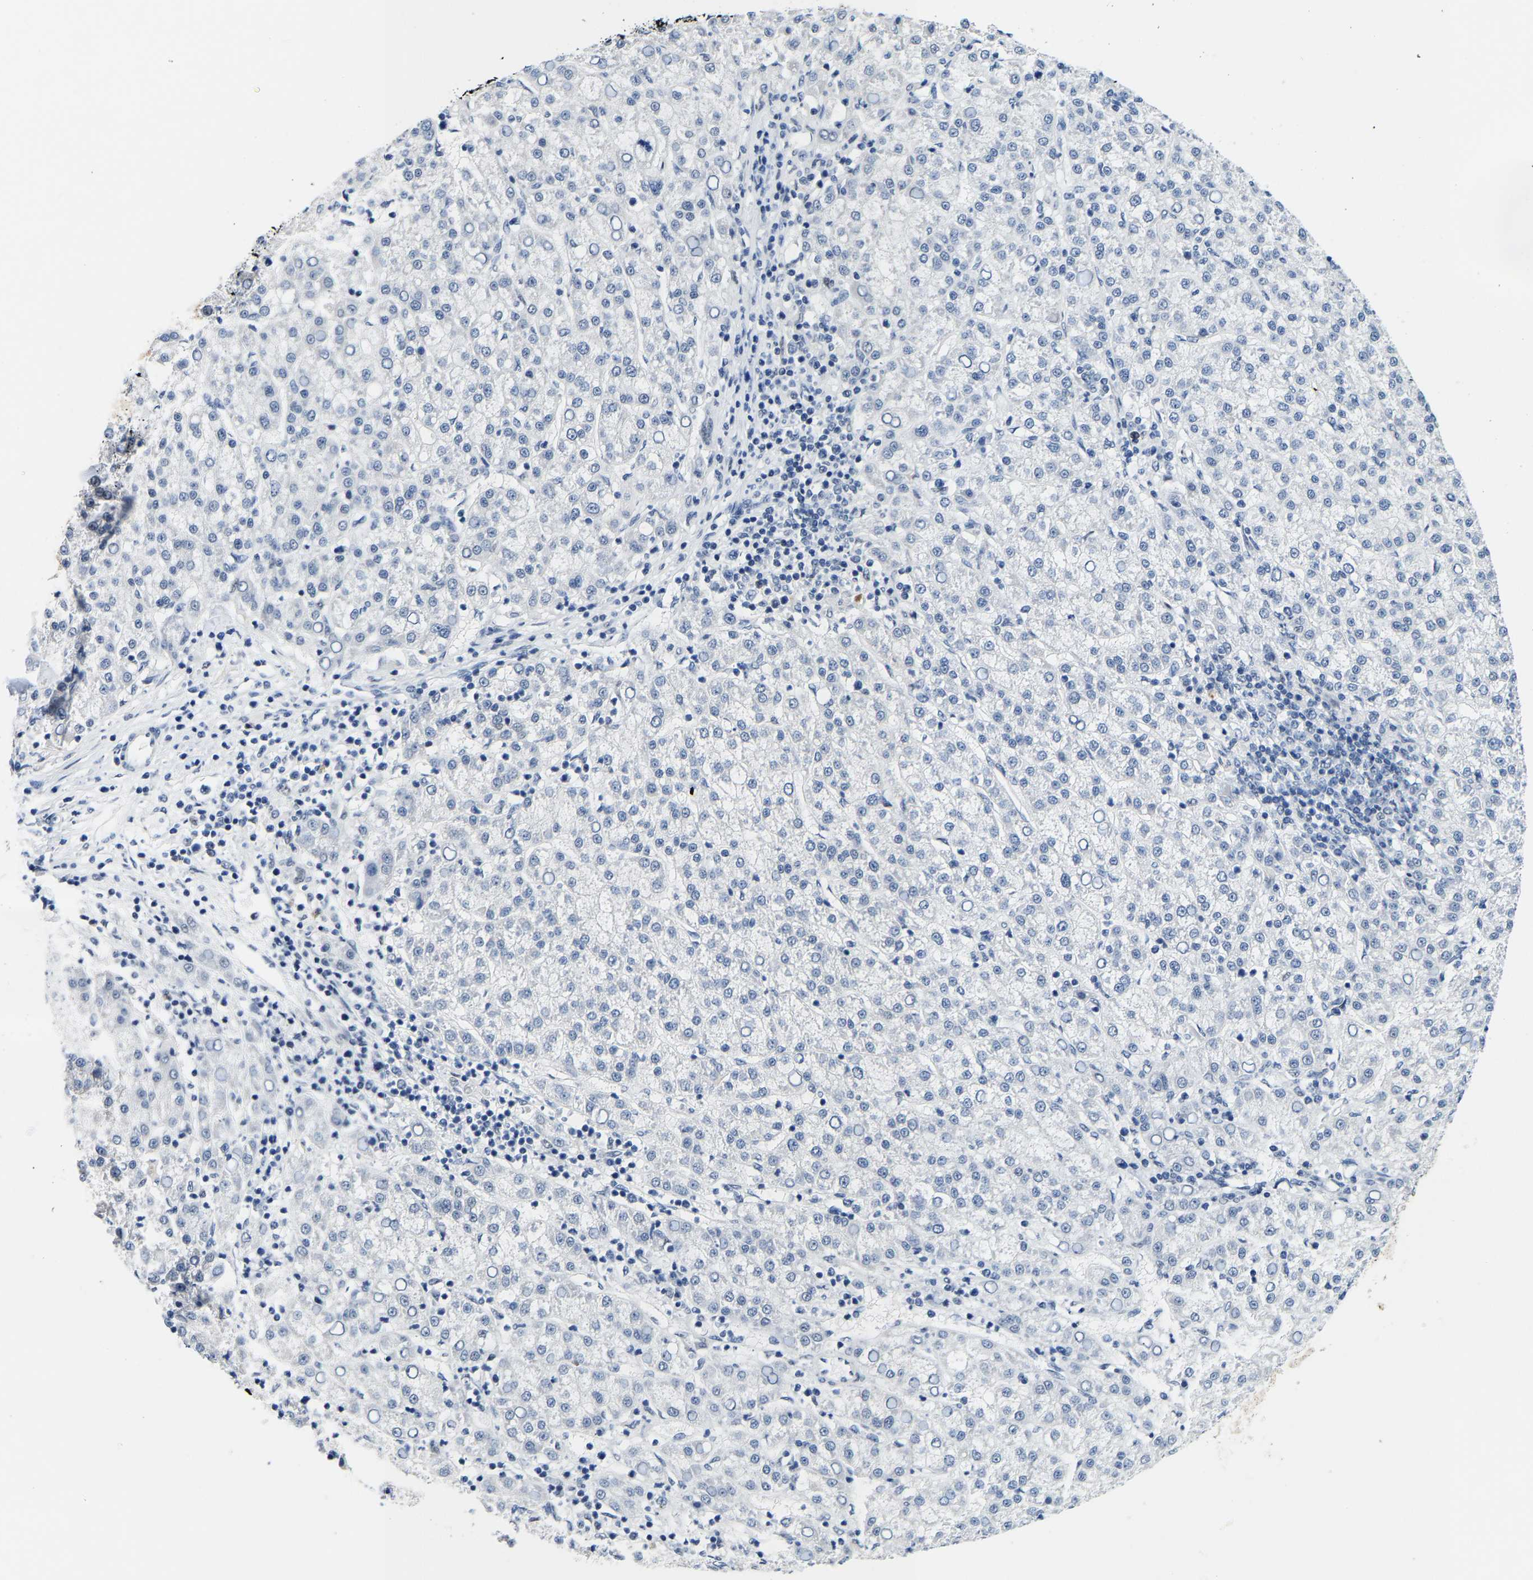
{"staining": {"intensity": "negative", "quantity": "none", "location": "none"}, "tissue": "liver cancer", "cell_type": "Tumor cells", "image_type": "cancer", "snomed": [{"axis": "morphology", "description": "Carcinoma, Hepatocellular, NOS"}, {"axis": "topography", "description": "Liver"}], "caption": "Immunohistochemical staining of liver hepatocellular carcinoma shows no significant expression in tumor cells.", "gene": "SETD1B", "patient": {"sex": "female", "age": 58}}